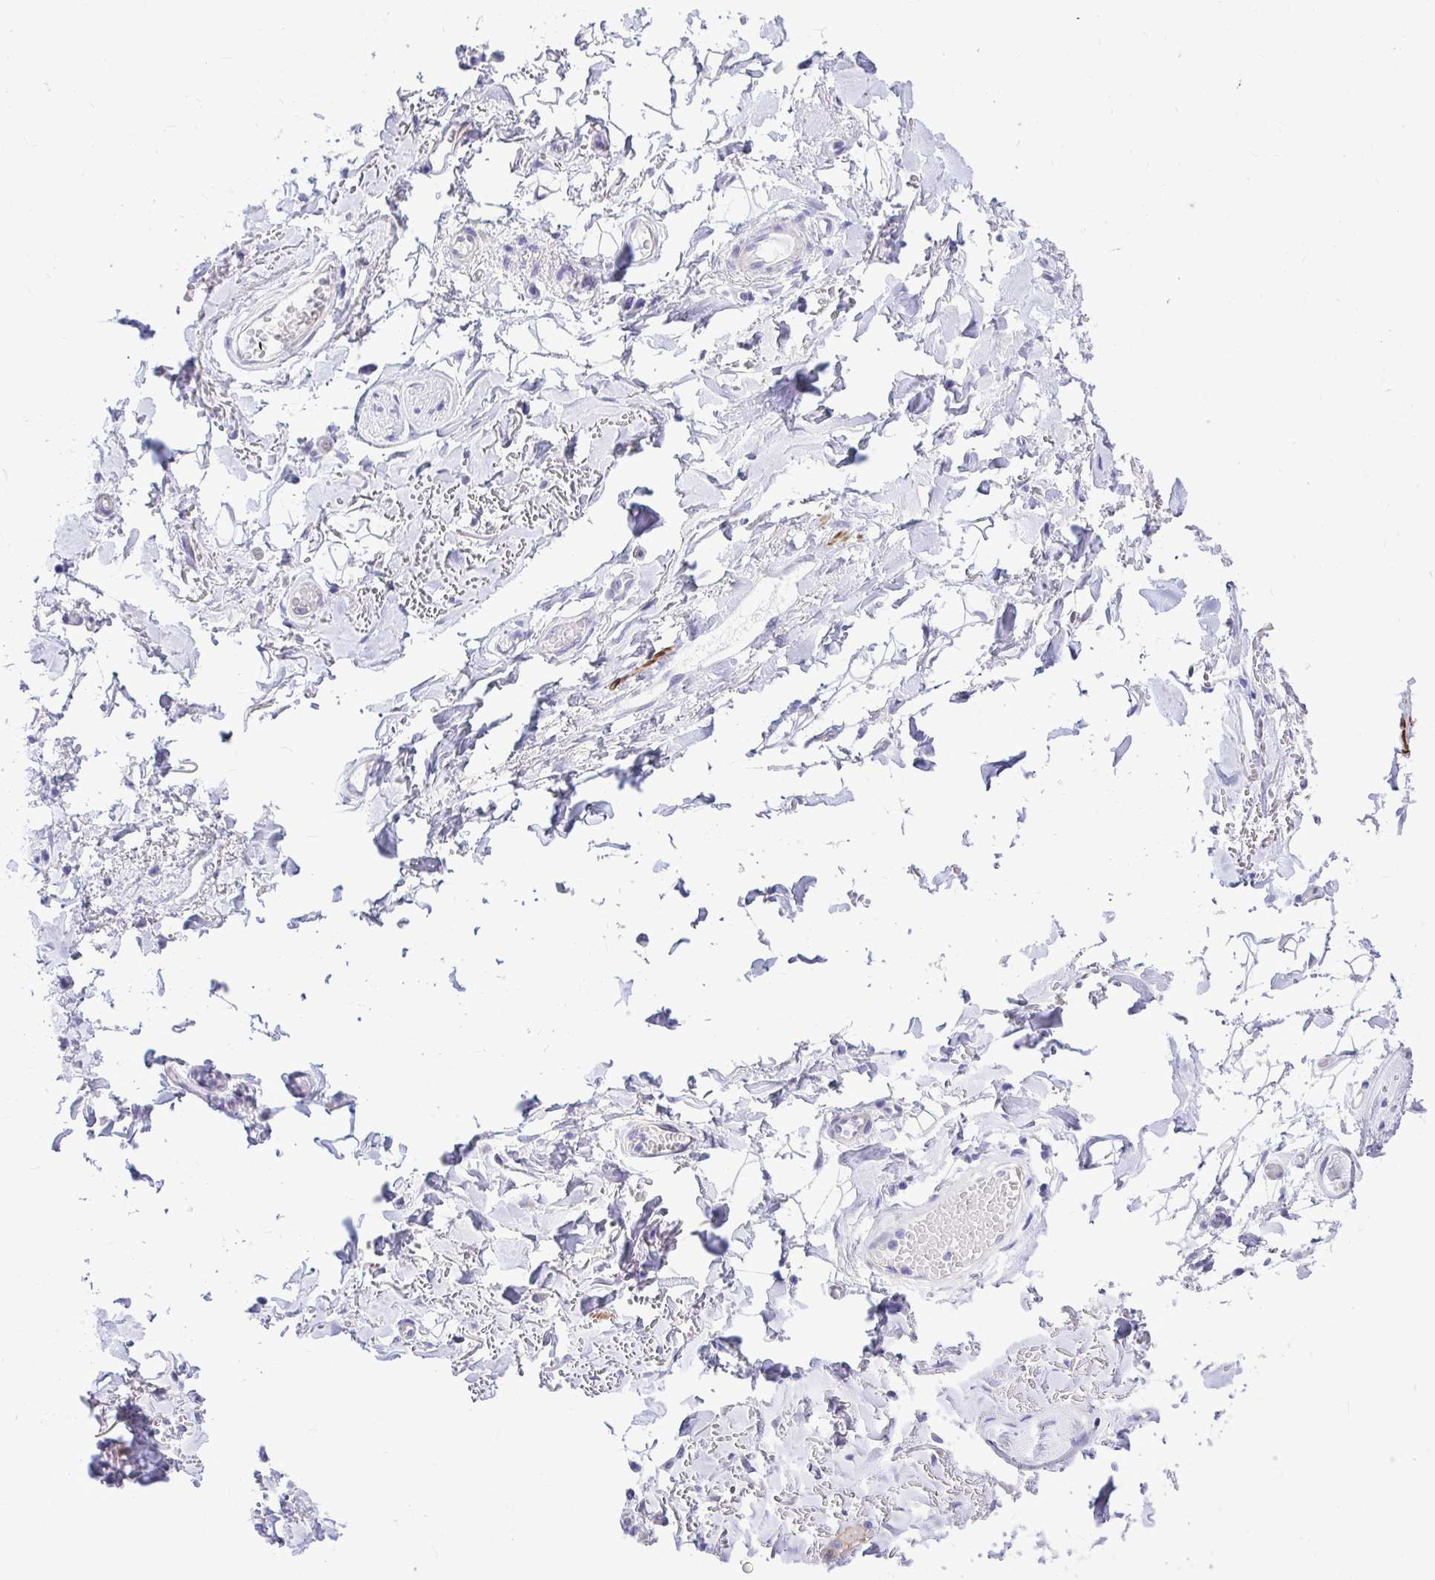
{"staining": {"intensity": "negative", "quantity": "none", "location": "none"}, "tissue": "adipose tissue", "cell_type": "Adipocytes", "image_type": "normal", "snomed": [{"axis": "morphology", "description": "Normal tissue, NOS"}, {"axis": "topography", "description": "Anal"}, {"axis": "topography", "description": "Peripheral nerve tissue"}], "caption": "A histopathology image of adipose tissue stained for a protein exhibits no brown staining in adipocytes.", "gene": "ABCG2", "patient": {"sex": "male", "age": 78}}